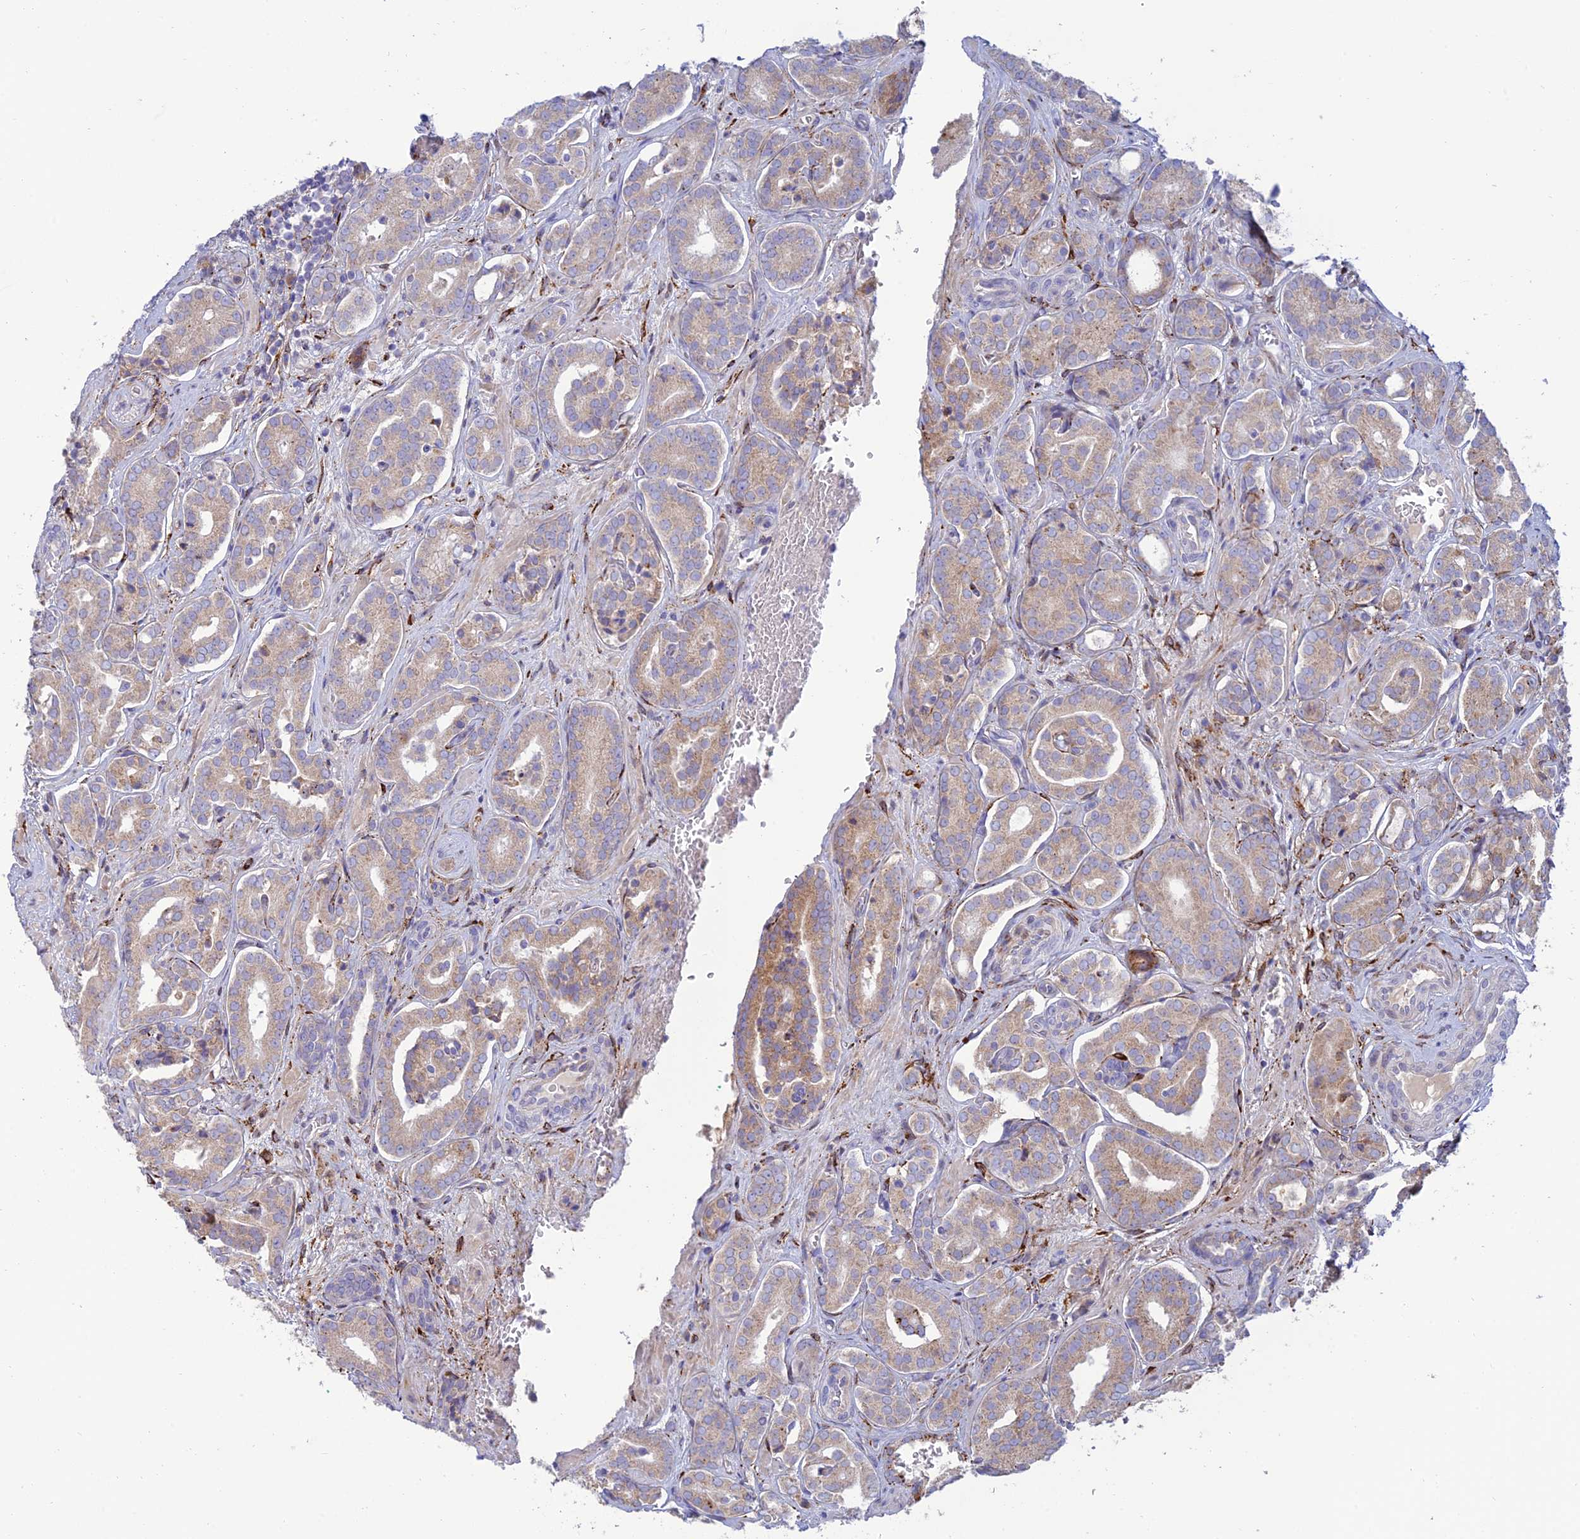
{"staining": {"intensity": "weak", "quantity": "25%-75%", "location": "cytoplasmic/membranous"}, "tissue": "prostate cancer", "cell_type": "Tumor cells", "image_type": "cancer", "snomed": [{"axis": "morphology", "description": "Adenocarcinoma, High grade"}, {"axis": "topography", "description": "Prostate"}], "caption": "The immunohistochemical stain shows weak cytoplasmic/membranous staining in tumor cells of prostate cancer (adenocarcinoma (high-grade)) tissue.", "gene": "RCN3", "patient": {"sex": "male", "age": 66}}